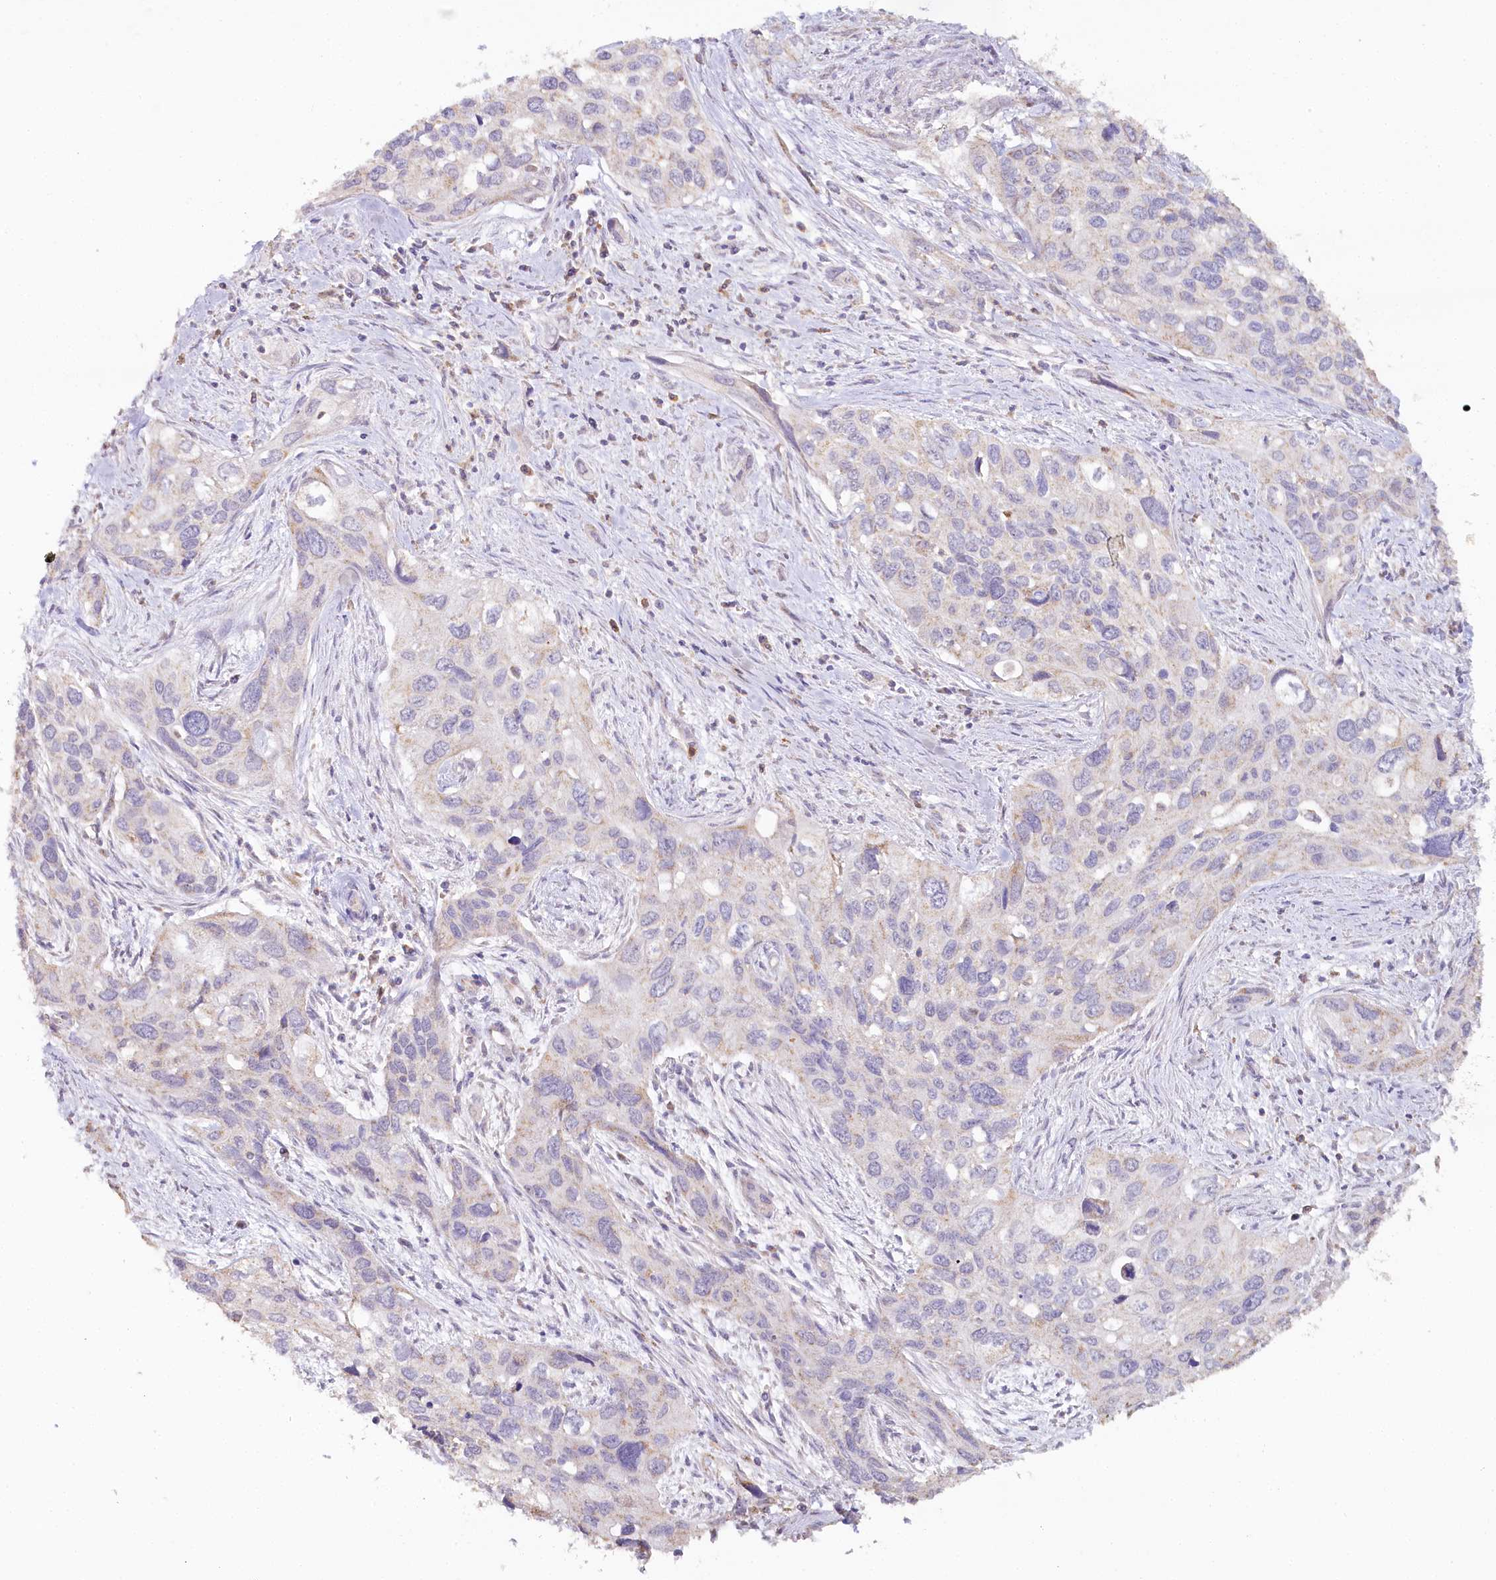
{"staining": {"intensity": "negative", "quantity": "none", "location": "none"}, "tissue": "cervical cancer", "cell_type": "Tumor cells", "image_type": "cancer", "snomed": [{"axis": "morphology", "description": "Squamous cell carcinoma, NOS"}, {"axis": "topography", "description": "Cervix"}], "caption": "Cervical cancer was stained to show a protein in brown. There is no significant positivity in tumor cells. (Immunohistochemistry (ihc), brightfield microscopy, high magnification).", "gene": "MMP25", "patient": {"sex": "female", "age": 55}}